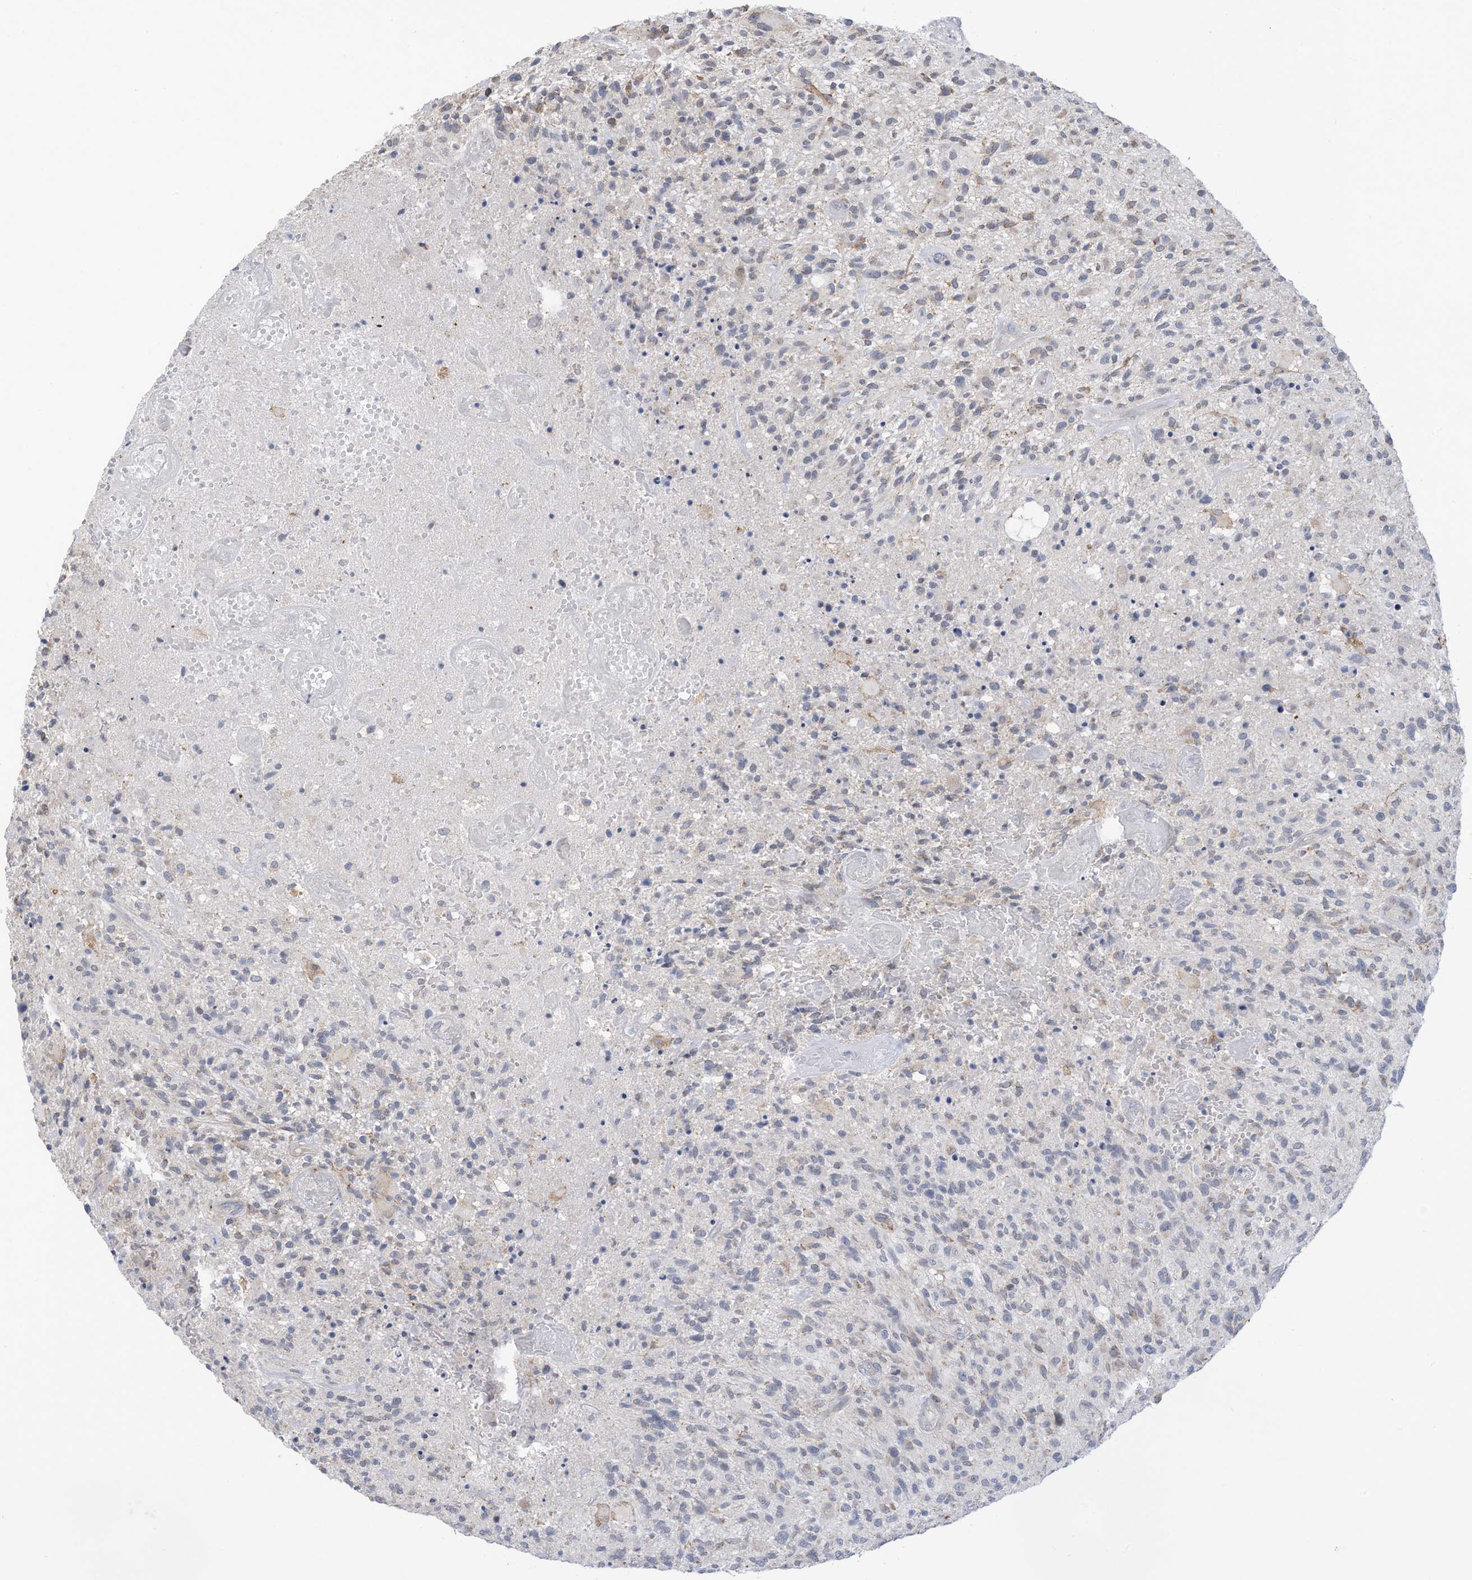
{"staining": {"intensity": "negative", "quantity": "none", "location": "none"}, "tissue": "glioma", "cell_type": "Tumor cells", "image_type": "cancer", "snomed": [{"axis": "morphology", "description": "Glioma, malignant, High grade"}, {"axis": "topography", "description": "Brain"}], "caption": "DAB (3,3'-diaminobenzidine) immunohistochemical staining of glioma displays no significant staining in tumor cells. (DAB (3,3'-diaminobenzidine) immunohistochemistry, high magnification).", "gene": "ZNF292", "patient": {"sex": "male", "age": 47}}